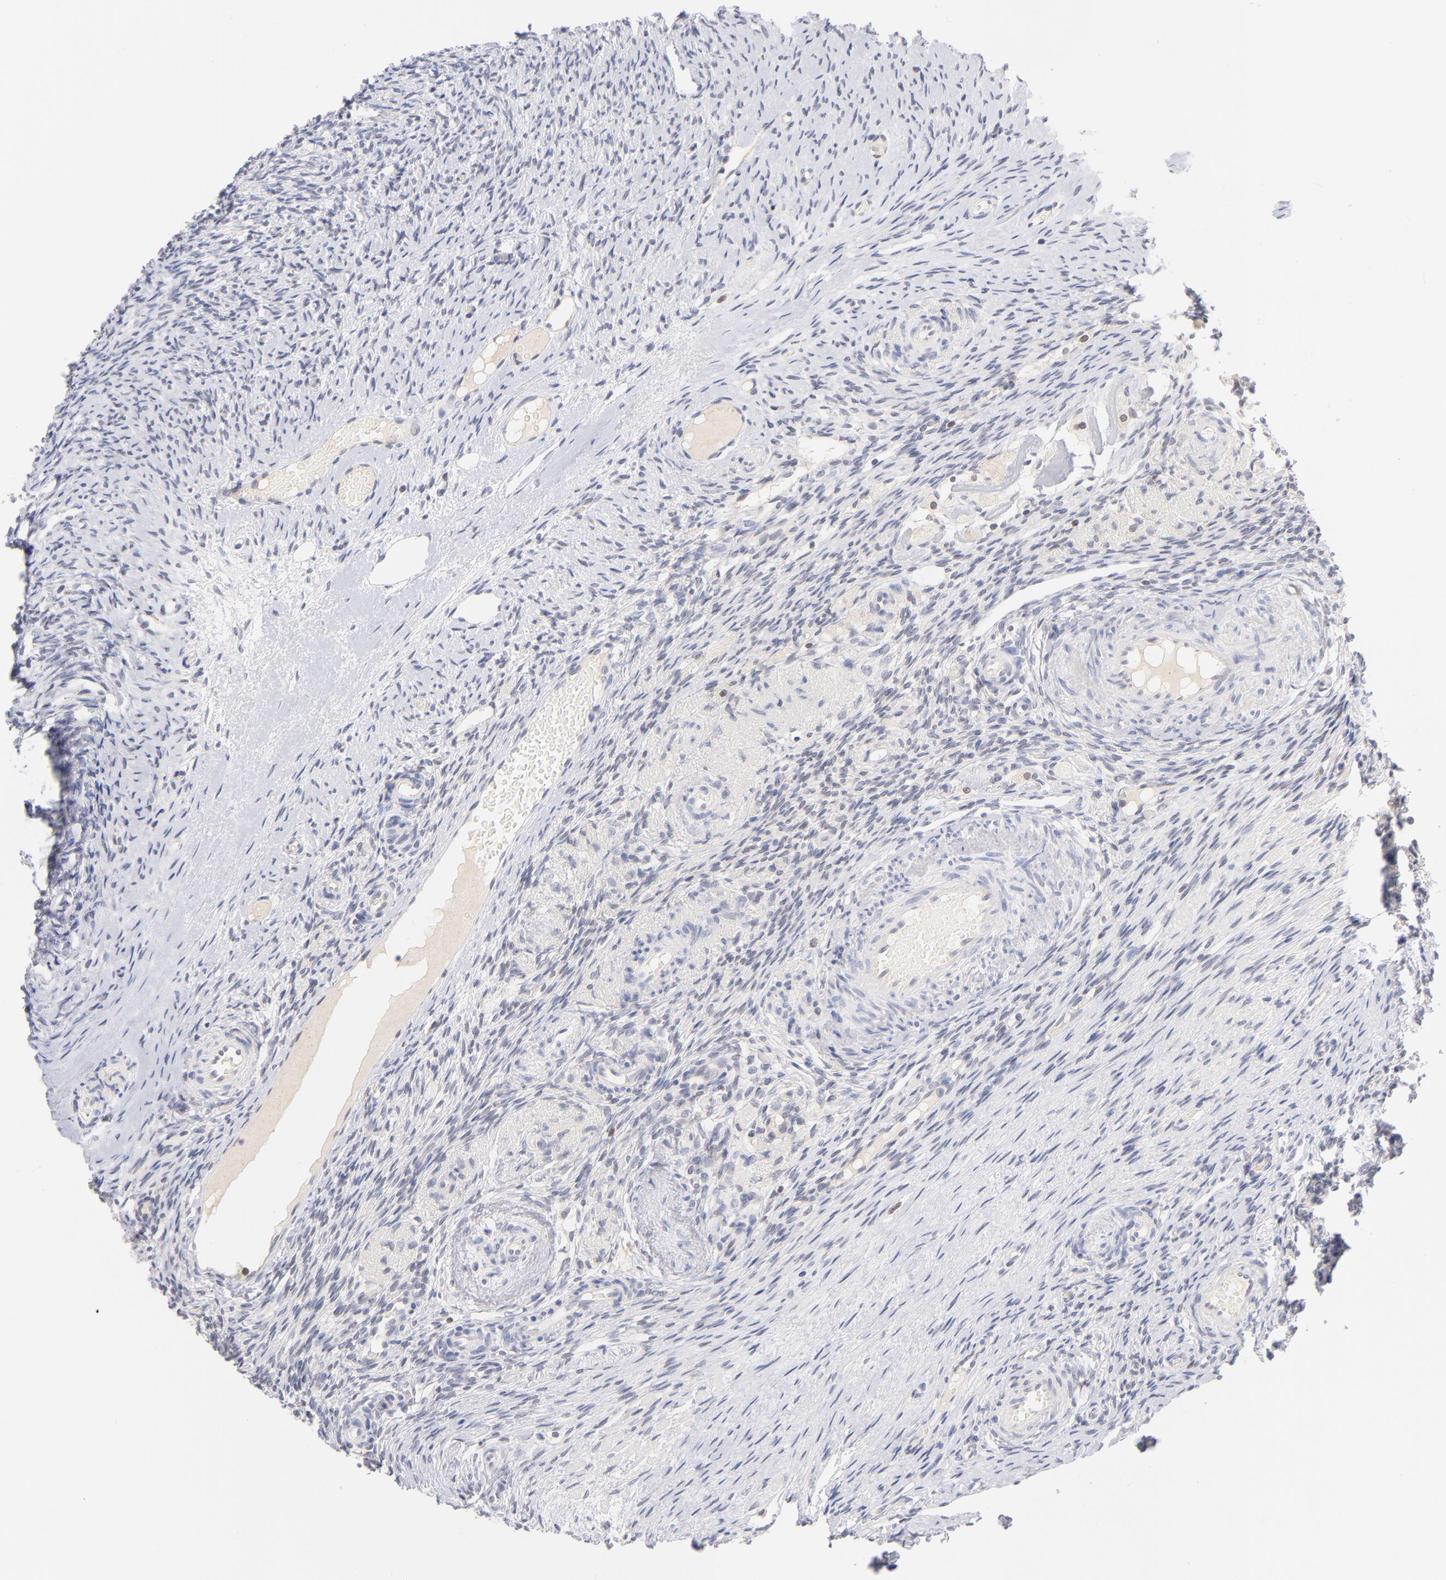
{"staining": {"intensity": "negative", "quantity": "none", "location": "none"}, "tissue": "ovary", "cell_type": "Ovarian stroma cells", "image_type": "normal", "snomed": [{"axis": "morphology", "description": "Normal tissue, NOS"}, {"axis": "topography", "description": "Ovary"}], "caption": "This photomicrograph is of benign ovary stained with immunohistochemistry (IHC) to label a protein in brown with the nuclei are counter-stained blue. There is no expression in ovarian stroma cells.", "gene": "CASP6", "patient": {"sex": "female", "age": 60}}